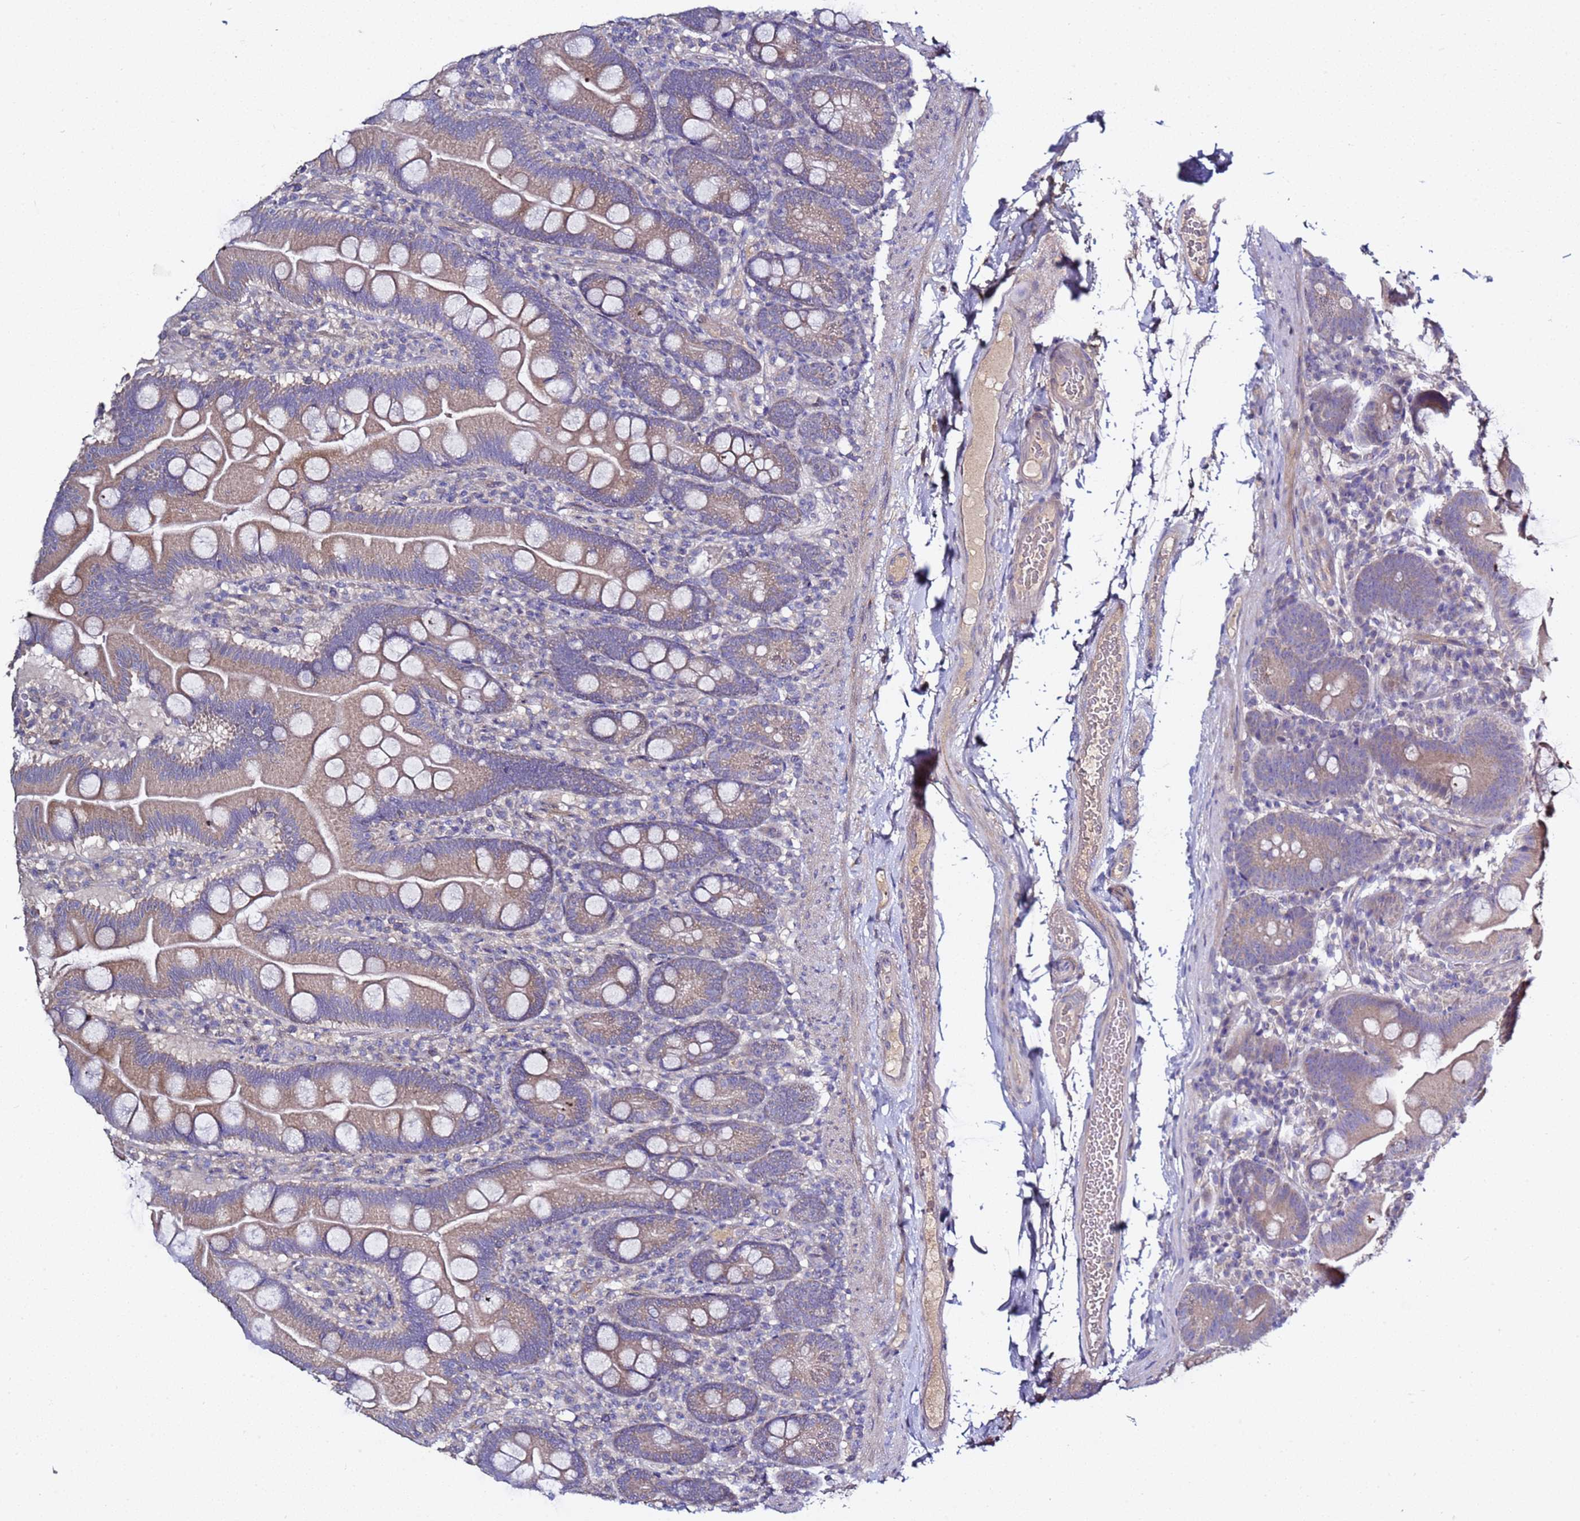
{"staining": {"intensity": "weak", "quantity": "25%-75%", "location": "cytoplasmic/membranous"}, "tissue": "small intestine", "cell_type": "Glandular cells", "image_type": "normal", "snomed": [{"axis": "morphology", "description": "Normal tissue, NOS"}, {"axis": "topography", "description": "Small intestine"}], "caption": "Immunohistochemistry (IHC) of benign human small intestine demonstrates low levels of weak cytoplasmic/membranous staining in about 25%-75% of glandular cells. The staining is performed using DAB brown chromogen to label protein expression. The nuclei are counter-stained blue using hematoxylin.", "gene": "RABL2A", "patient": {"sex": "female", "age": 68}}